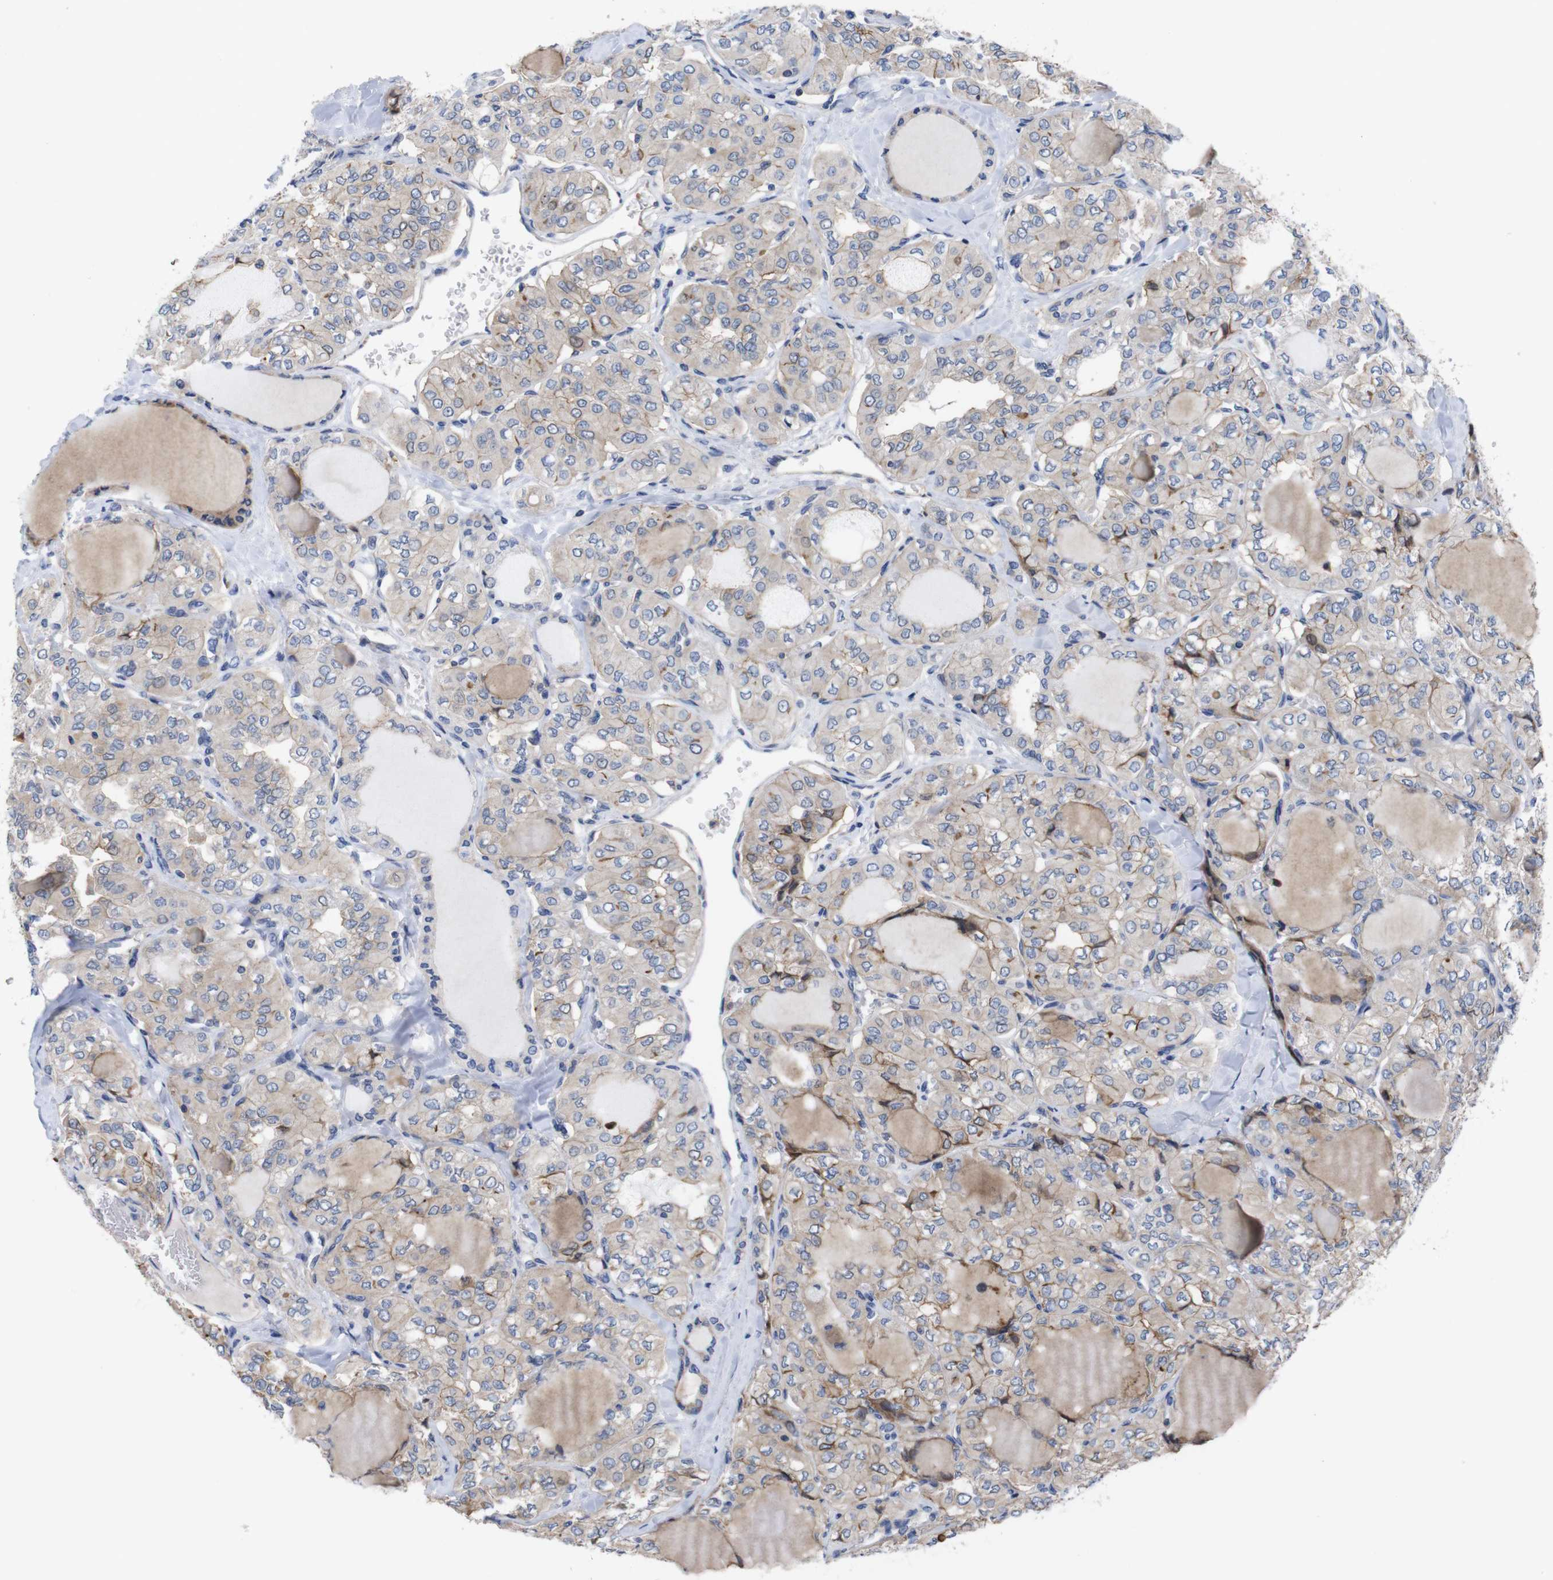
{"staining": {"intensity": "weak", "quantity": ">75%", "location": "cytoplasmic/membranous"}, "tissue": "thyroid cancer", "cell_type": "Tumor cells", "image_type": "cancer", "snomed": [{"axis": "morphology", "description": "Papillary adenocarcinoma, NOS"}, {"axis": "topography", "description": "Thyroid gland"}], "caption": "Weak cytoplasmic/membranous protein positivity is appreciated in about >75% of tumor cells in thyroid cancer (papillary adenocarcinoma).", "gene": "USH1C", "patient": {"sex": "male", "age": 20}}